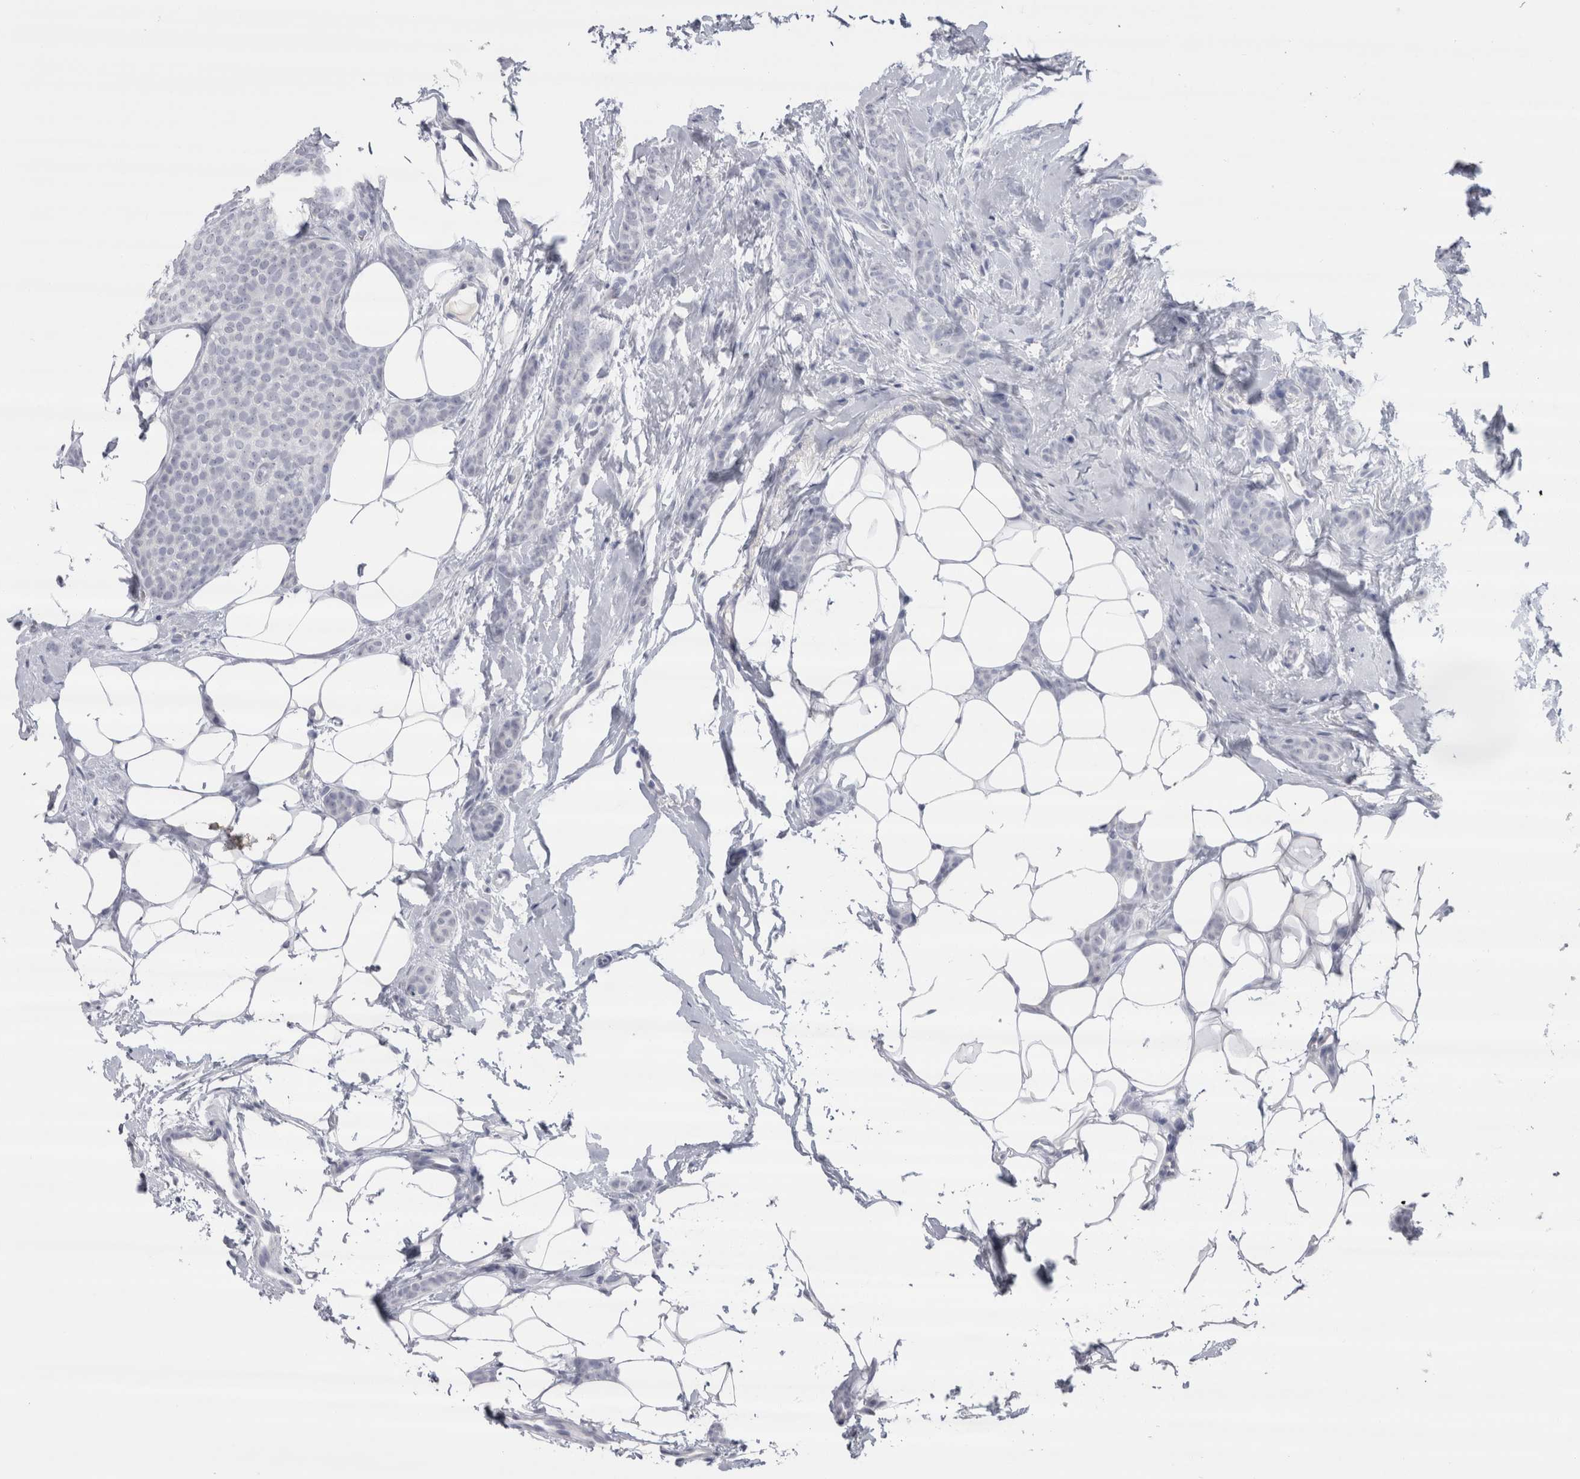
{"staining": {"intensity": "negative", "quantity": "none", "location": "none"}, "tissue": "breast cancer", "cell_type": "Tumor cells", "image_type": "cancer", "snomed": [{"axis": "morphology", "description": "Lobular carcinoma"}, {"axis": "topography", "description": "Skin"}, {"axis": "topography", "description": "Breast"}], "caption": "Protein analysis of breast lobular carcinoma exhibits no significant positivity in tumor cells.", "gene": "CDH17", "patient": {"sex": "female", "age": 46}}